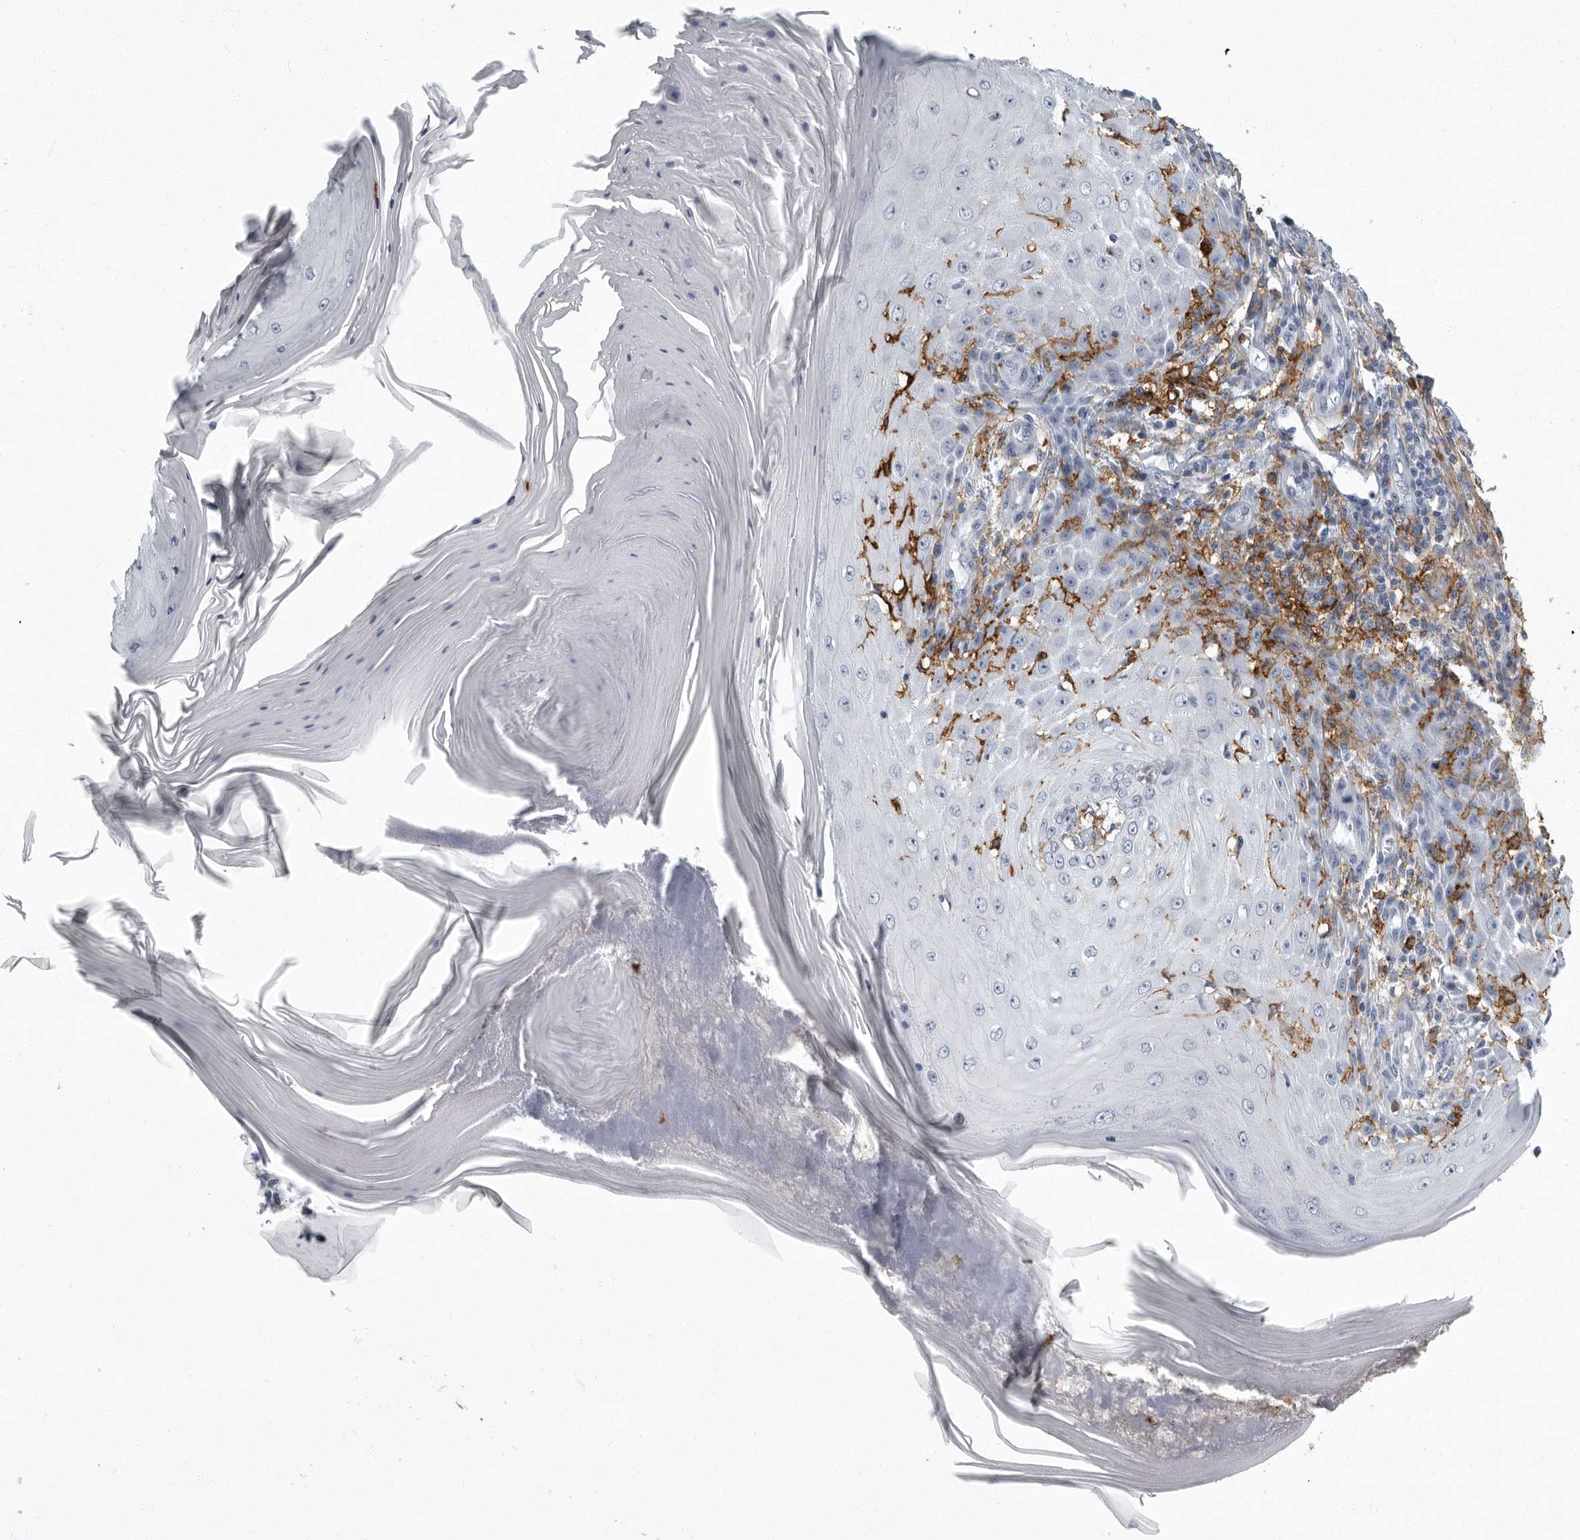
{"staining": {"intensity": "negative", "quantity": "none", "location": "none"}, "tissue": "skin cancer", "cell_type": "Tumor cells", "image_type": "cancer", "snomed": [{"axis": "morphology", "description": "Squamous cell carcinoma, NOS"}, {"axis": "topography", "description": "Skin"}], "caption": "The histopathology image exhibits no staining of tumor cells in skin cancer.", "gene": "FCER1G", "patient": {"sex": "female", "age": 73}}